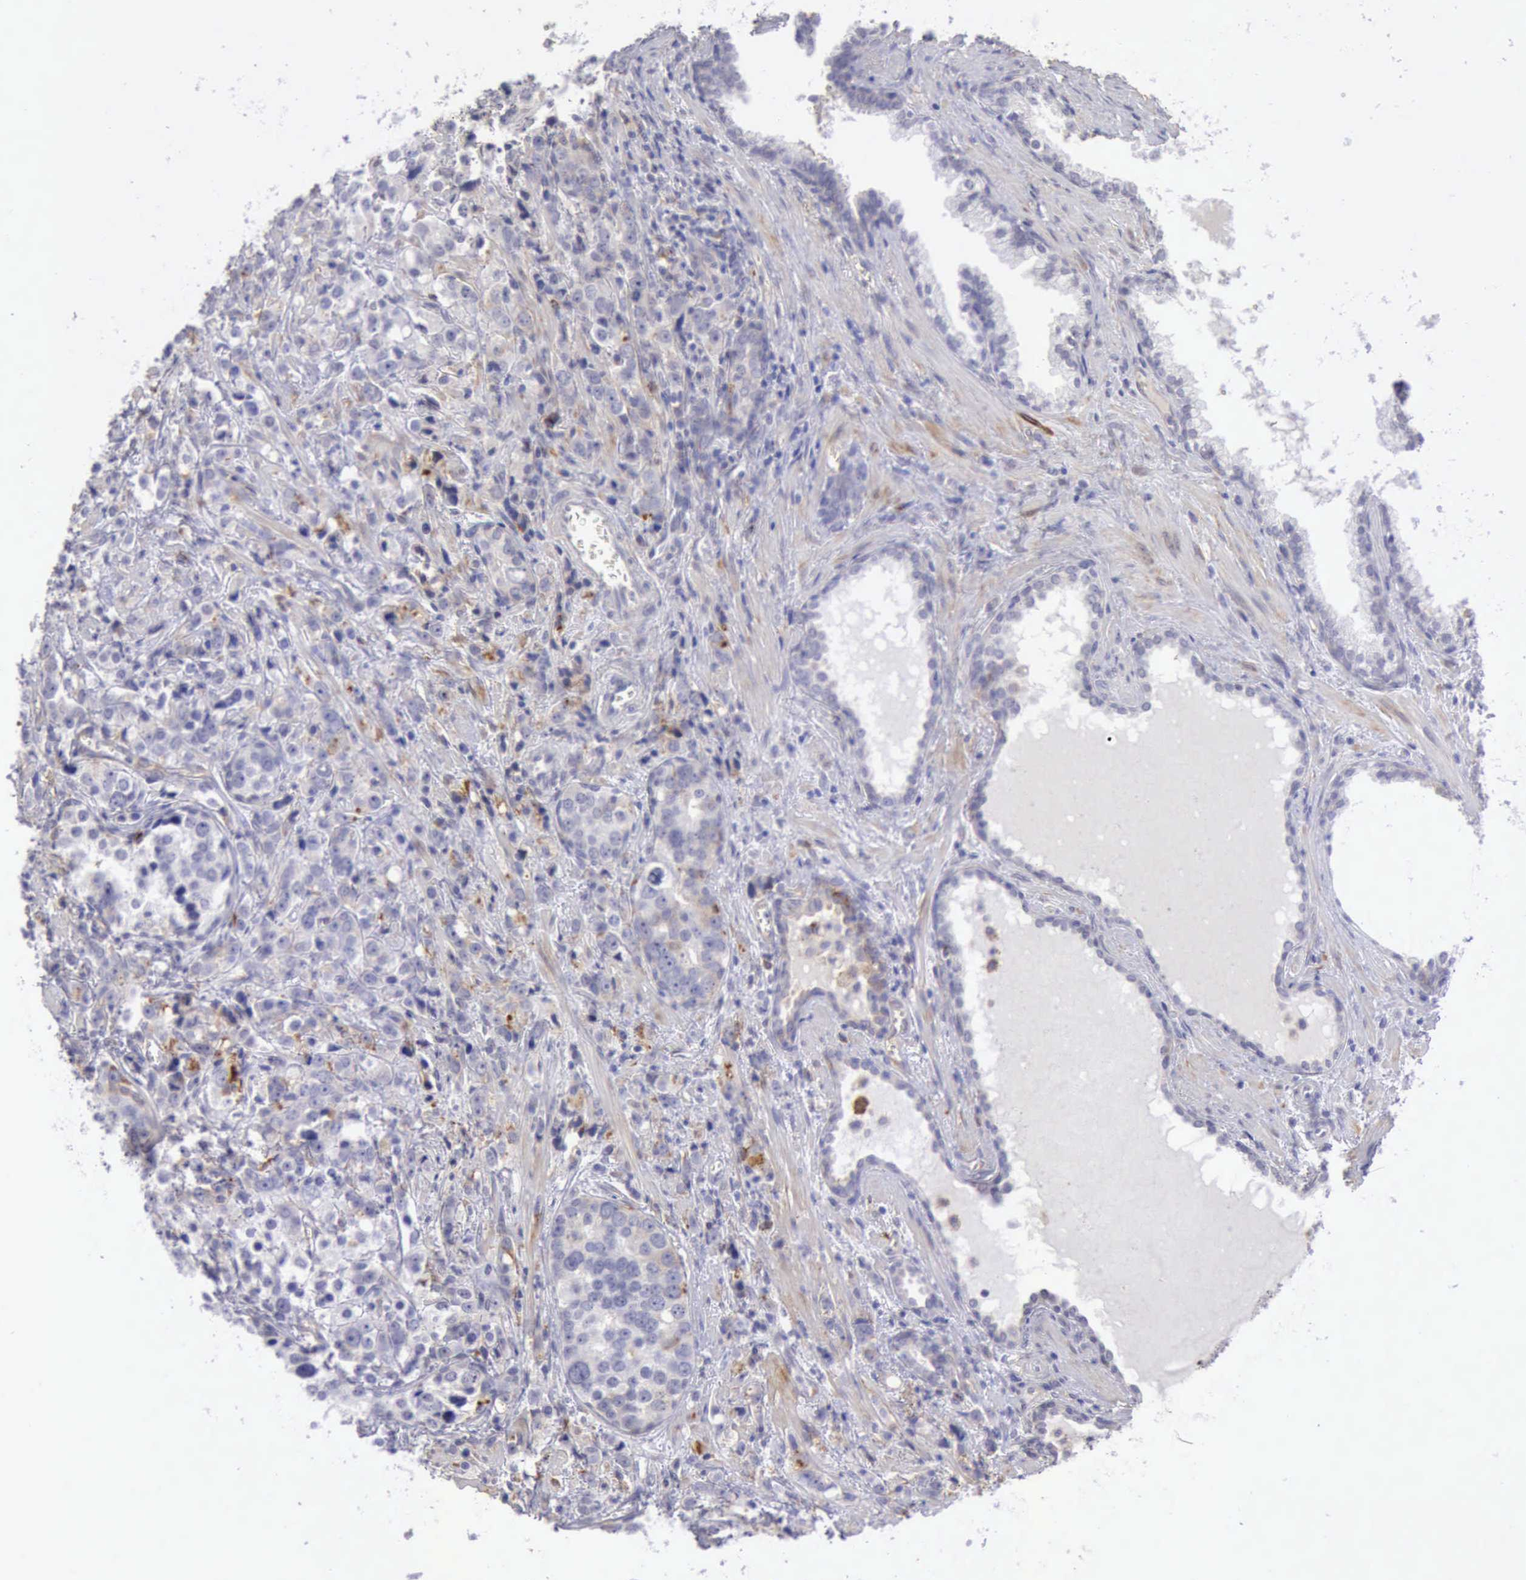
{"staining": {"intensity": "negative", "quantity": "none", "location": "none"}, "tissue": "prostate cancer", "cell_type": "Tumor cells", "image_type": "cancer", "snomed": [{"axis": "morphology", "description": "Adenocarcinoma, High grade"}, {"axis": "topography", "description": "Prostate"}], "caption": "Immunohistochemical staining of adenocarcinoma (high-grade) (prostate) demonstrates no significant positivity in tumor cells.", "gene": "TFRC", "patient": {"sex": "male", "age": 71}}